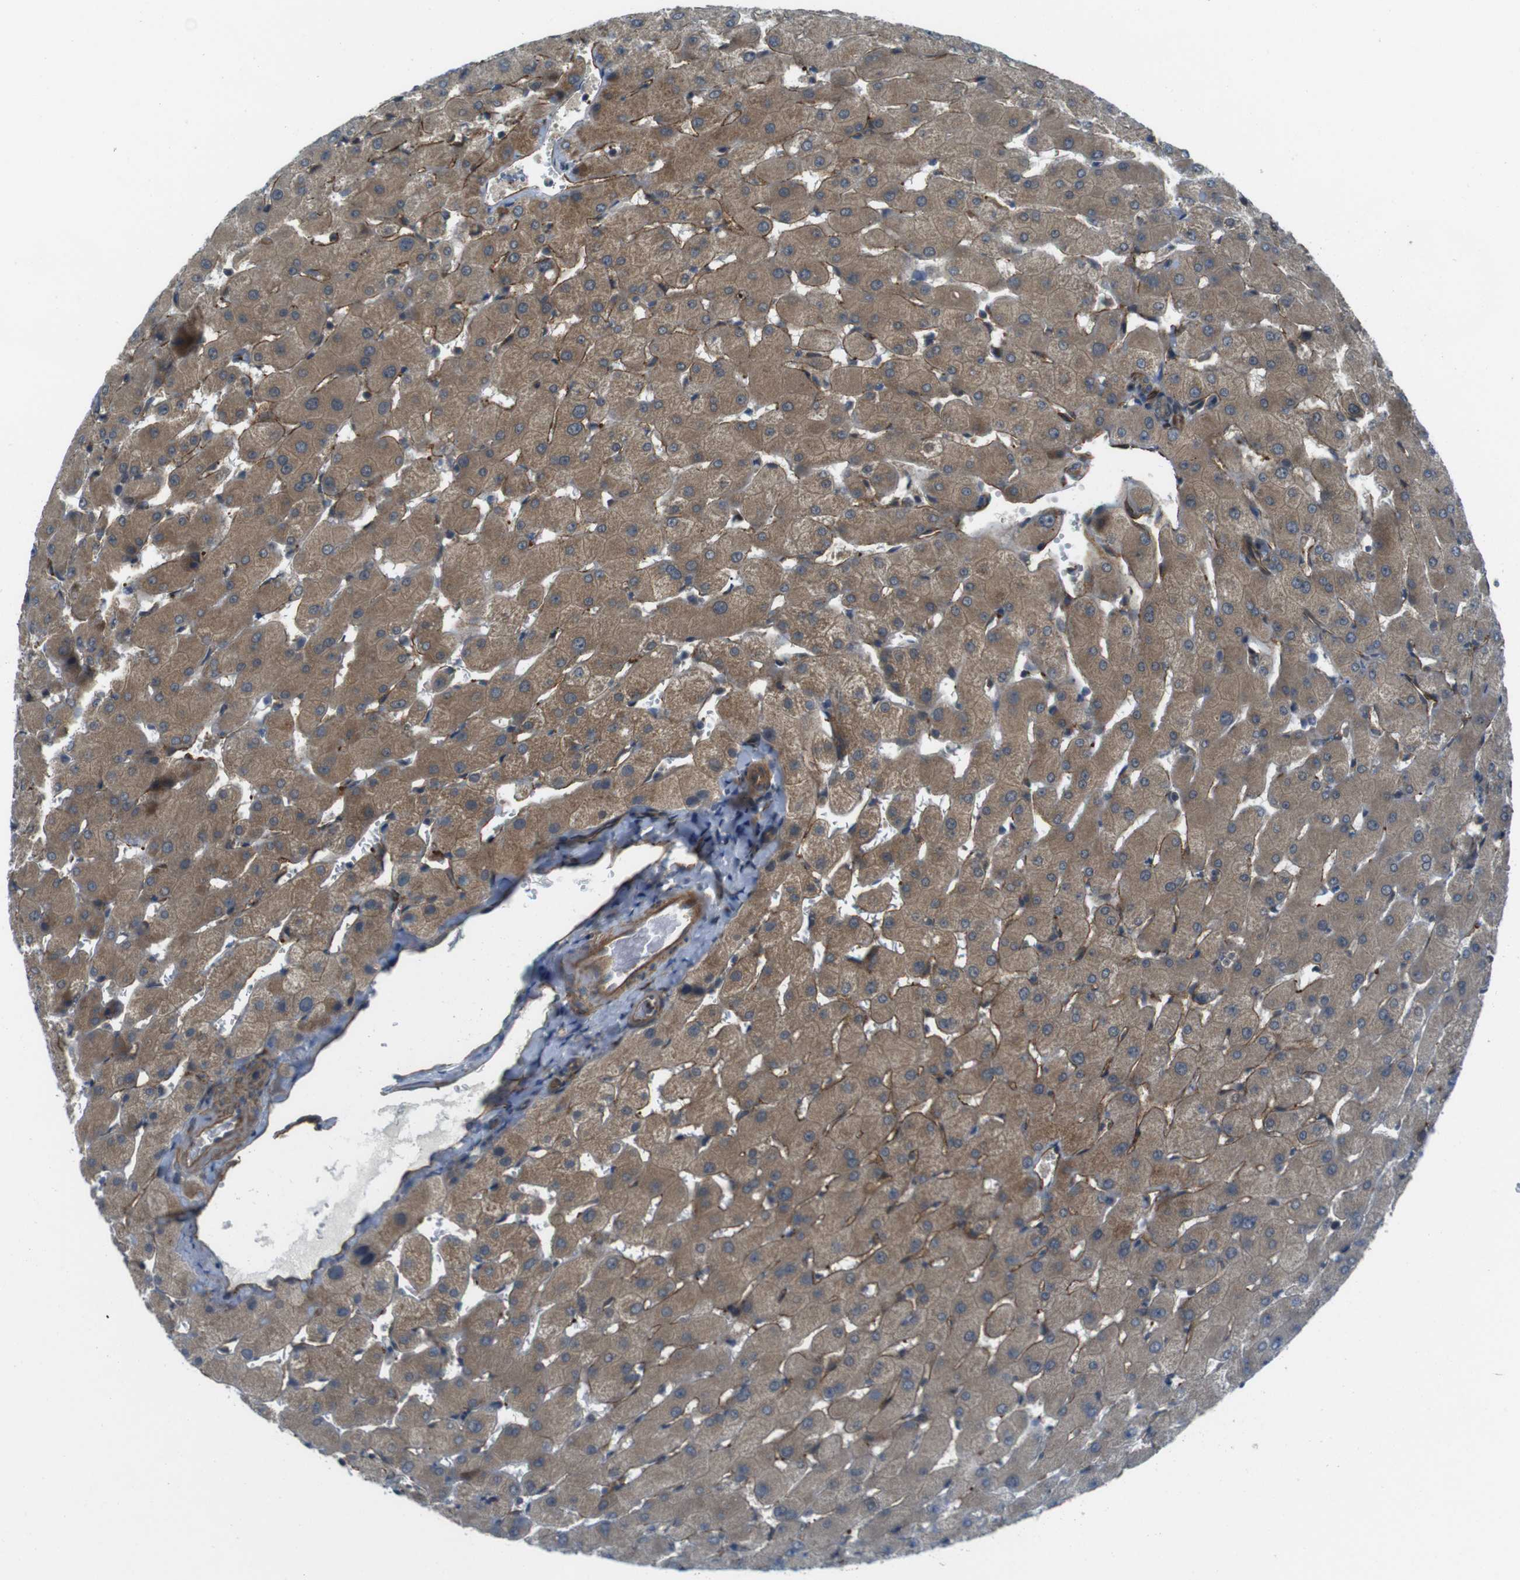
{"staining": {"intensity": "moderate", "quantity": ">75%", "location": "cytoplasmic/membranous"}, "tissue": "liver", "cell_type": "Cholangiocytes", "image_type": "normal", "snomed": [{"axis": "morphology", "description": "Normal tissue, NOS"}, {"axis": "topography", "description": "Liver"}], "caption": "Protein expression analysis of normal human liver reveals moderate cytoplasmic/membranous staining in approximately >75% of cholangiocytes. (IHC, brightfield microscopy, high magnification).", "gene": "TSC1", "patient": {"sex": "female", "age": 63}}